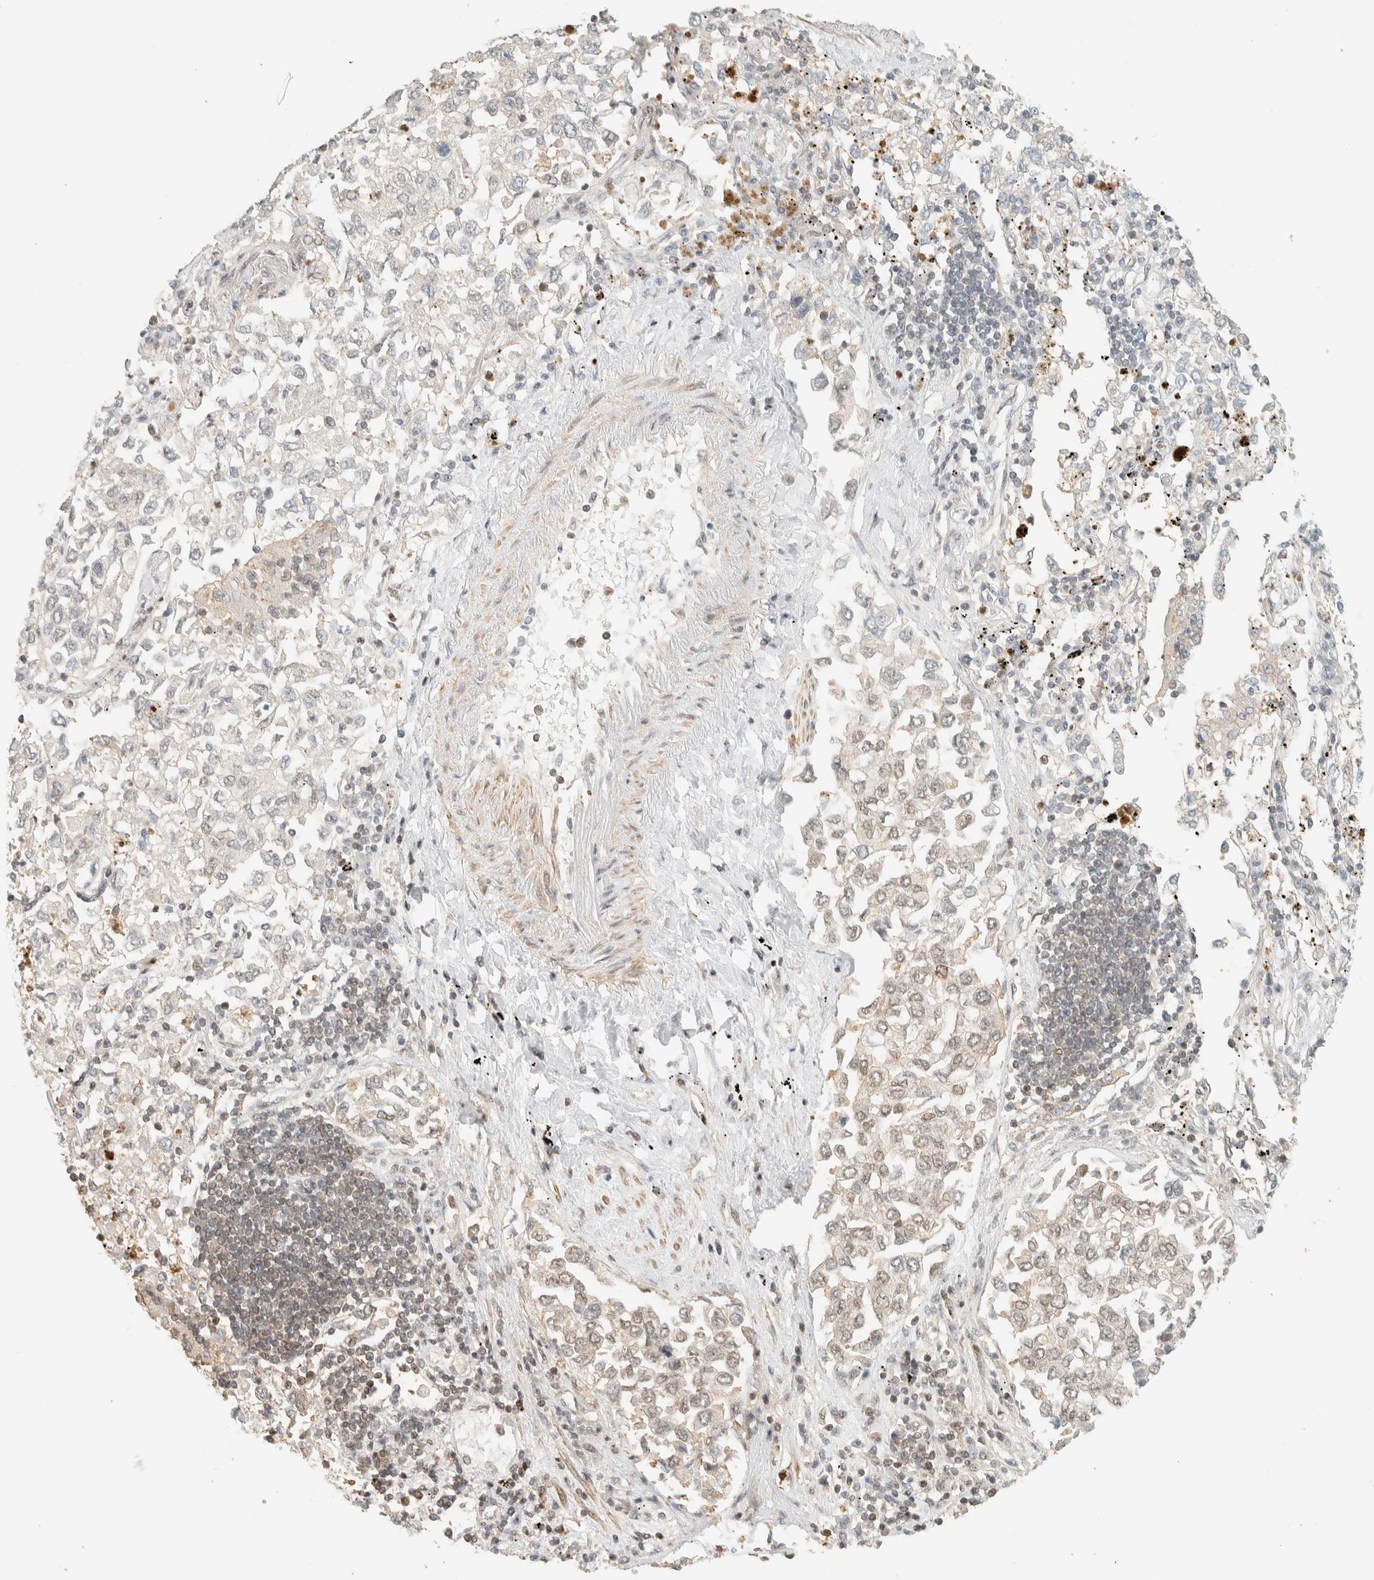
{"staining": {"intensity": "weak", "quantity": "<25%", "location": "cytoplasmic/membranous,nuclear"}, "tissue": "lung cancer", "cell_type": "Tumor cells", "image_type": "cancer", "snomed": [{"axis": "morphology", "description": "Inflammation, NOS"}, {"axis": "morphology", "description": "Adenocarcinoma, NOS"}, {"axis": "topography", "description": "Lung"}], "caption": "This is a histopathology image of immunohistochemistry (IHC) staining of lung adenocarcinoma, which shows no expression in tumor cells.", "gene": "ARFGEF1", "patient": {"sex": "male", "age": 63}}